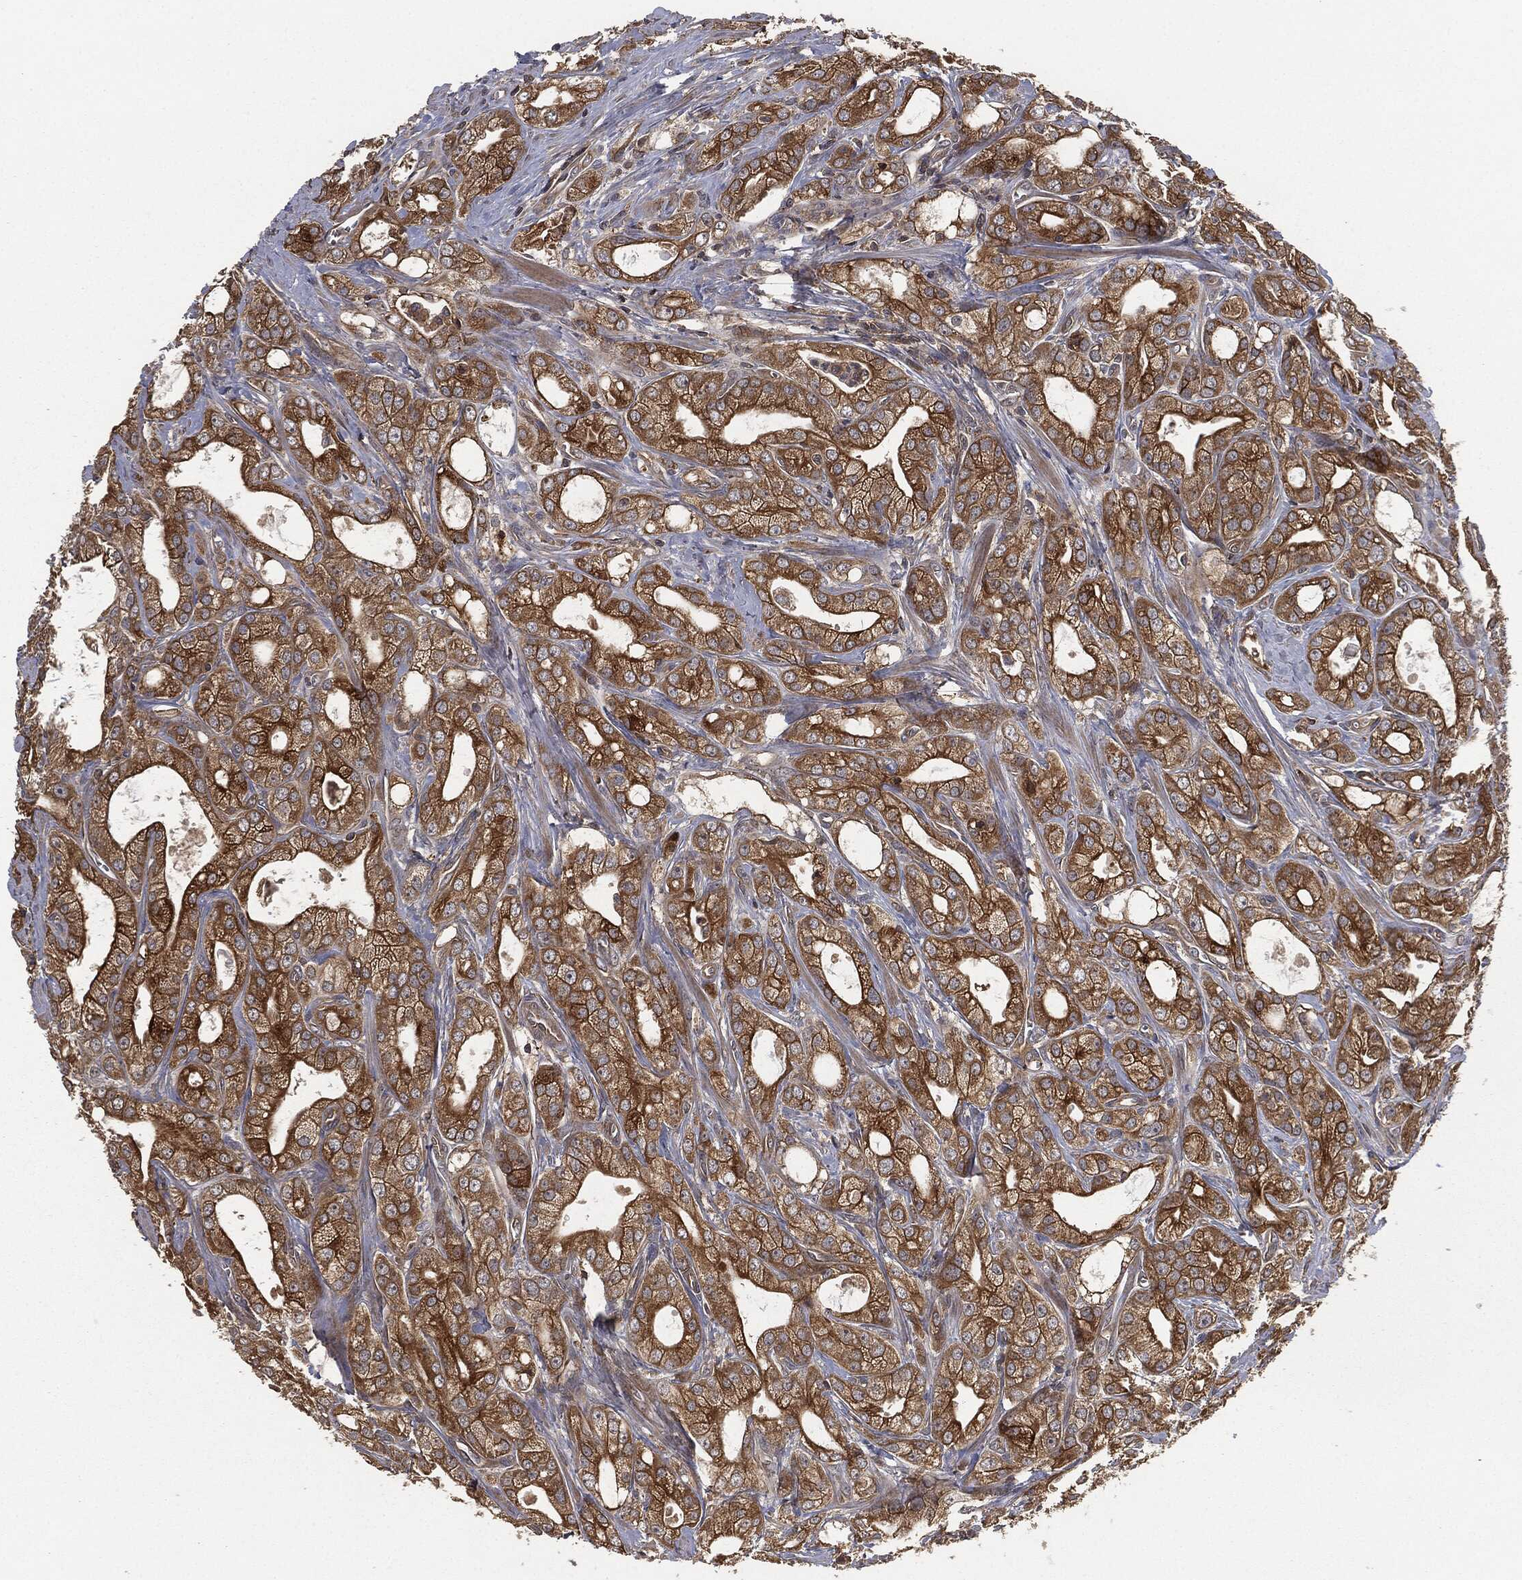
{"staining": {"intensity": "strong", "quantity": "25%-75%", "location": "cytoplasmic/membranous"}, "tissue": "prostate cancer", "cell_type": "Tumor cells", "image_type": "cancer", "snomed": [{"axis": "morphology", "description": "Adenocarcinoma, NOS"}, {"axis": "morphology", "description": "Adenocarcinoma, High grade"}, {"axis": "topography", "description": "Prostate"}], "caption": "High-magnification brightfield microscopy of high-grade adenocarcinoma (prostate) stained with DAB (brown) and counterstained with hematoxylin (blue). tumor cells exhibit strong cytoplasmic/membranous positivity is identified in about25%-75% of cells.", "gene": "ERBIN", "patient": {"sex": "male", "age": 70}}